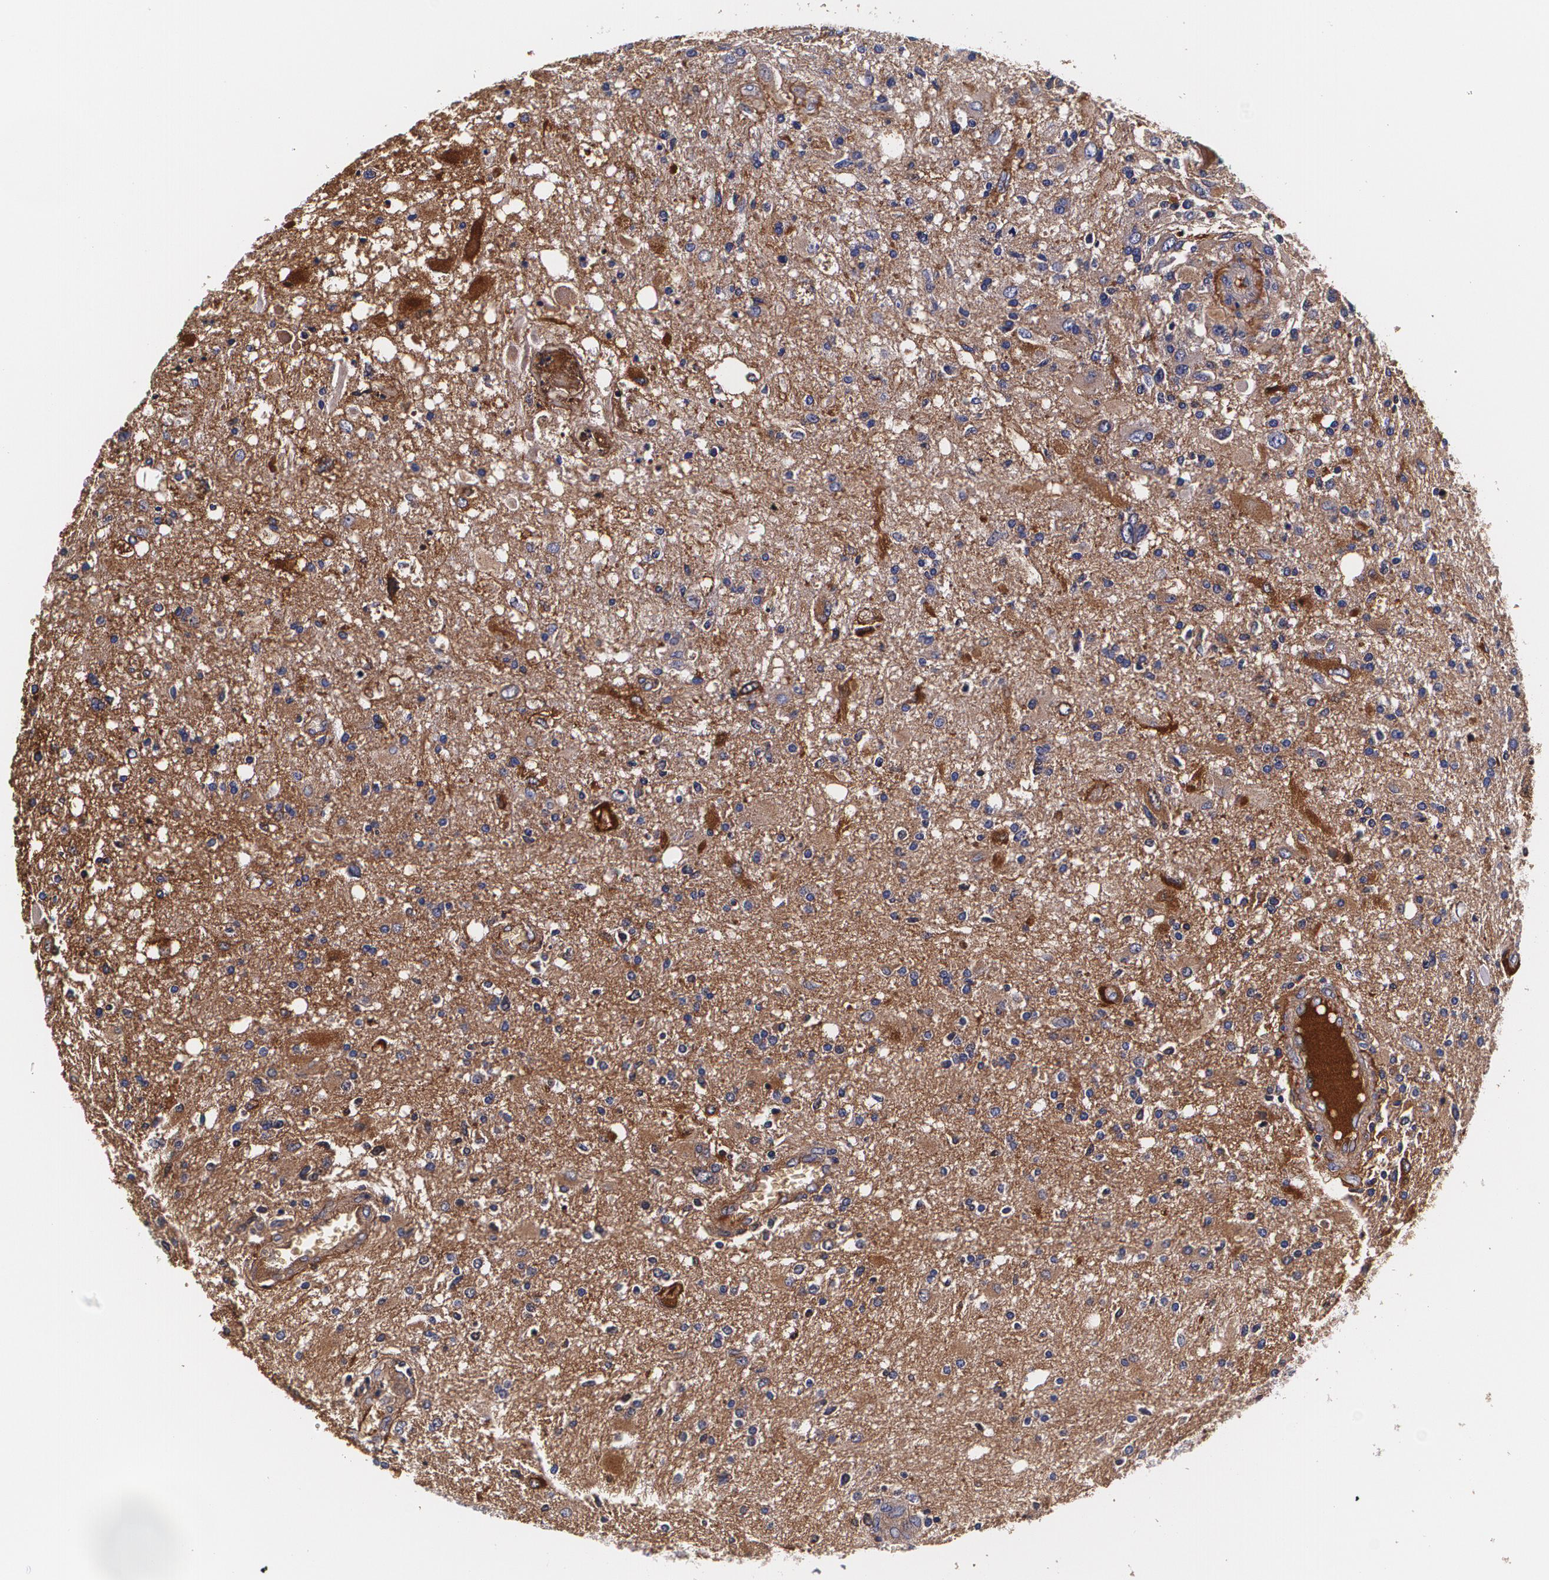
{"staining": {"intensity": "negative", "quantity": "none", "location": "none"}, "tissue": "glioma", "cell_type": "Tumor cells", "image_type": "cancer", "snomed": [{"axis": "morphology", "description": "Glioma, malignant, High grade"}, {"axis": "topography", "description": "Cerebral cortex"}], "caption": "Protein analysis of high-grade glioma (malignant) reveals no significant staining in tumor cells. (DAB (3,3'-diaminobenzidine) immunohistochemistry visualized using brightfield microscopy, high magnification).", "gene": "TTR", "patient": {"sex": "male", "age": 79}}